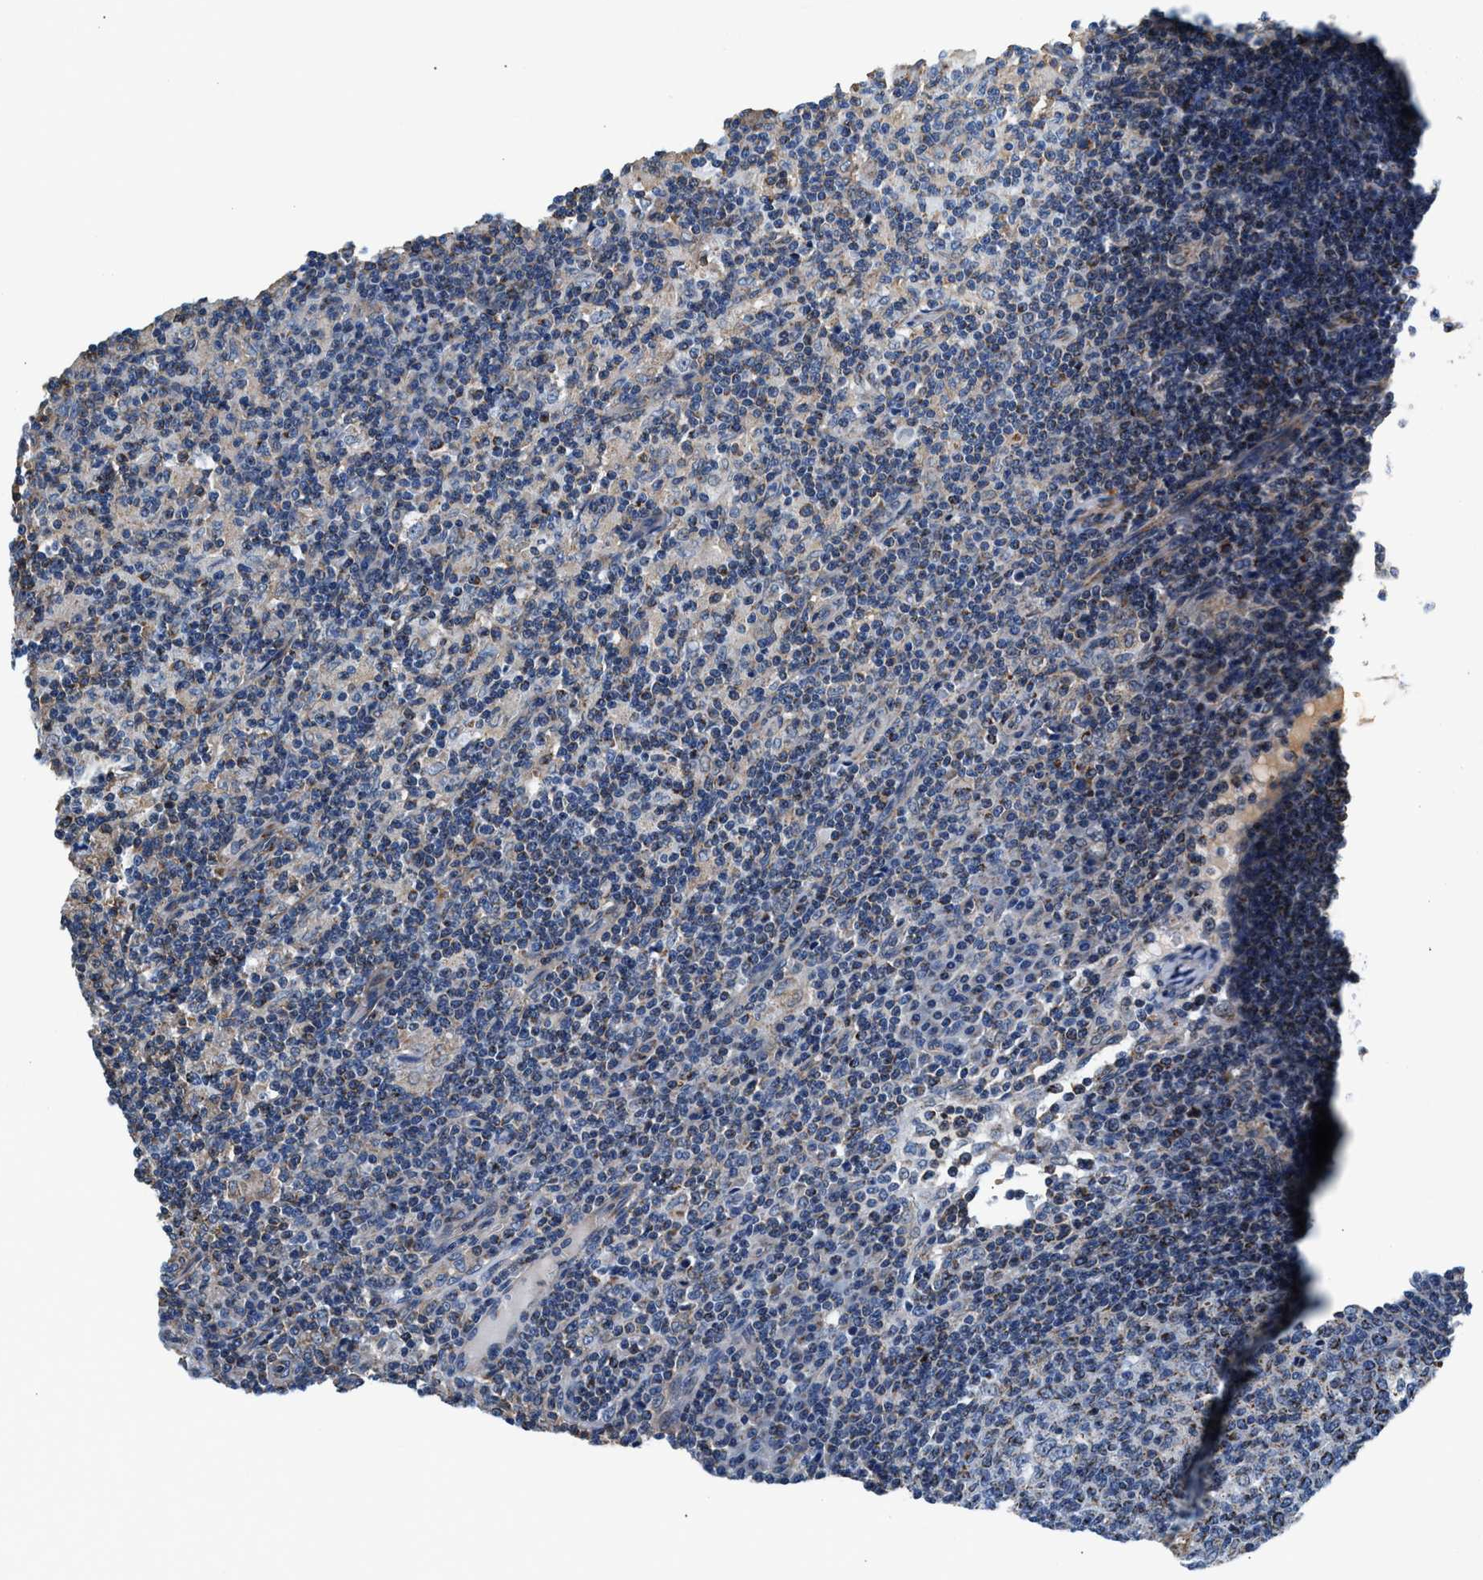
{"staining": {"intensity": "moderate", "quantity": "<25%", "location": "cytoplasmic/membranous"}, "tissue": "lymph node", "cell_type": "Non-germinal center cells", "image_type": "normal", "snomed": [{"axis": "morphology", "description": "Normal tissue, NOS"}, {"axis": "morphology", "description": "Inflammation, NOS"}, {"axis": "topography", "description": "Lymph node"}], "caption": "Immunohistochemical staining of unremarkable lymph node demonstrates <25% levels of moderate cytoplasmic/membranous protein positivity in approximately <25% of non-germinal center cells. Immunohistochemistry (ihc) stains the protein in brown and the nuclei are stained blue.", "gene": "NKTR", "patient": {"sex": "male", "age": 55}}